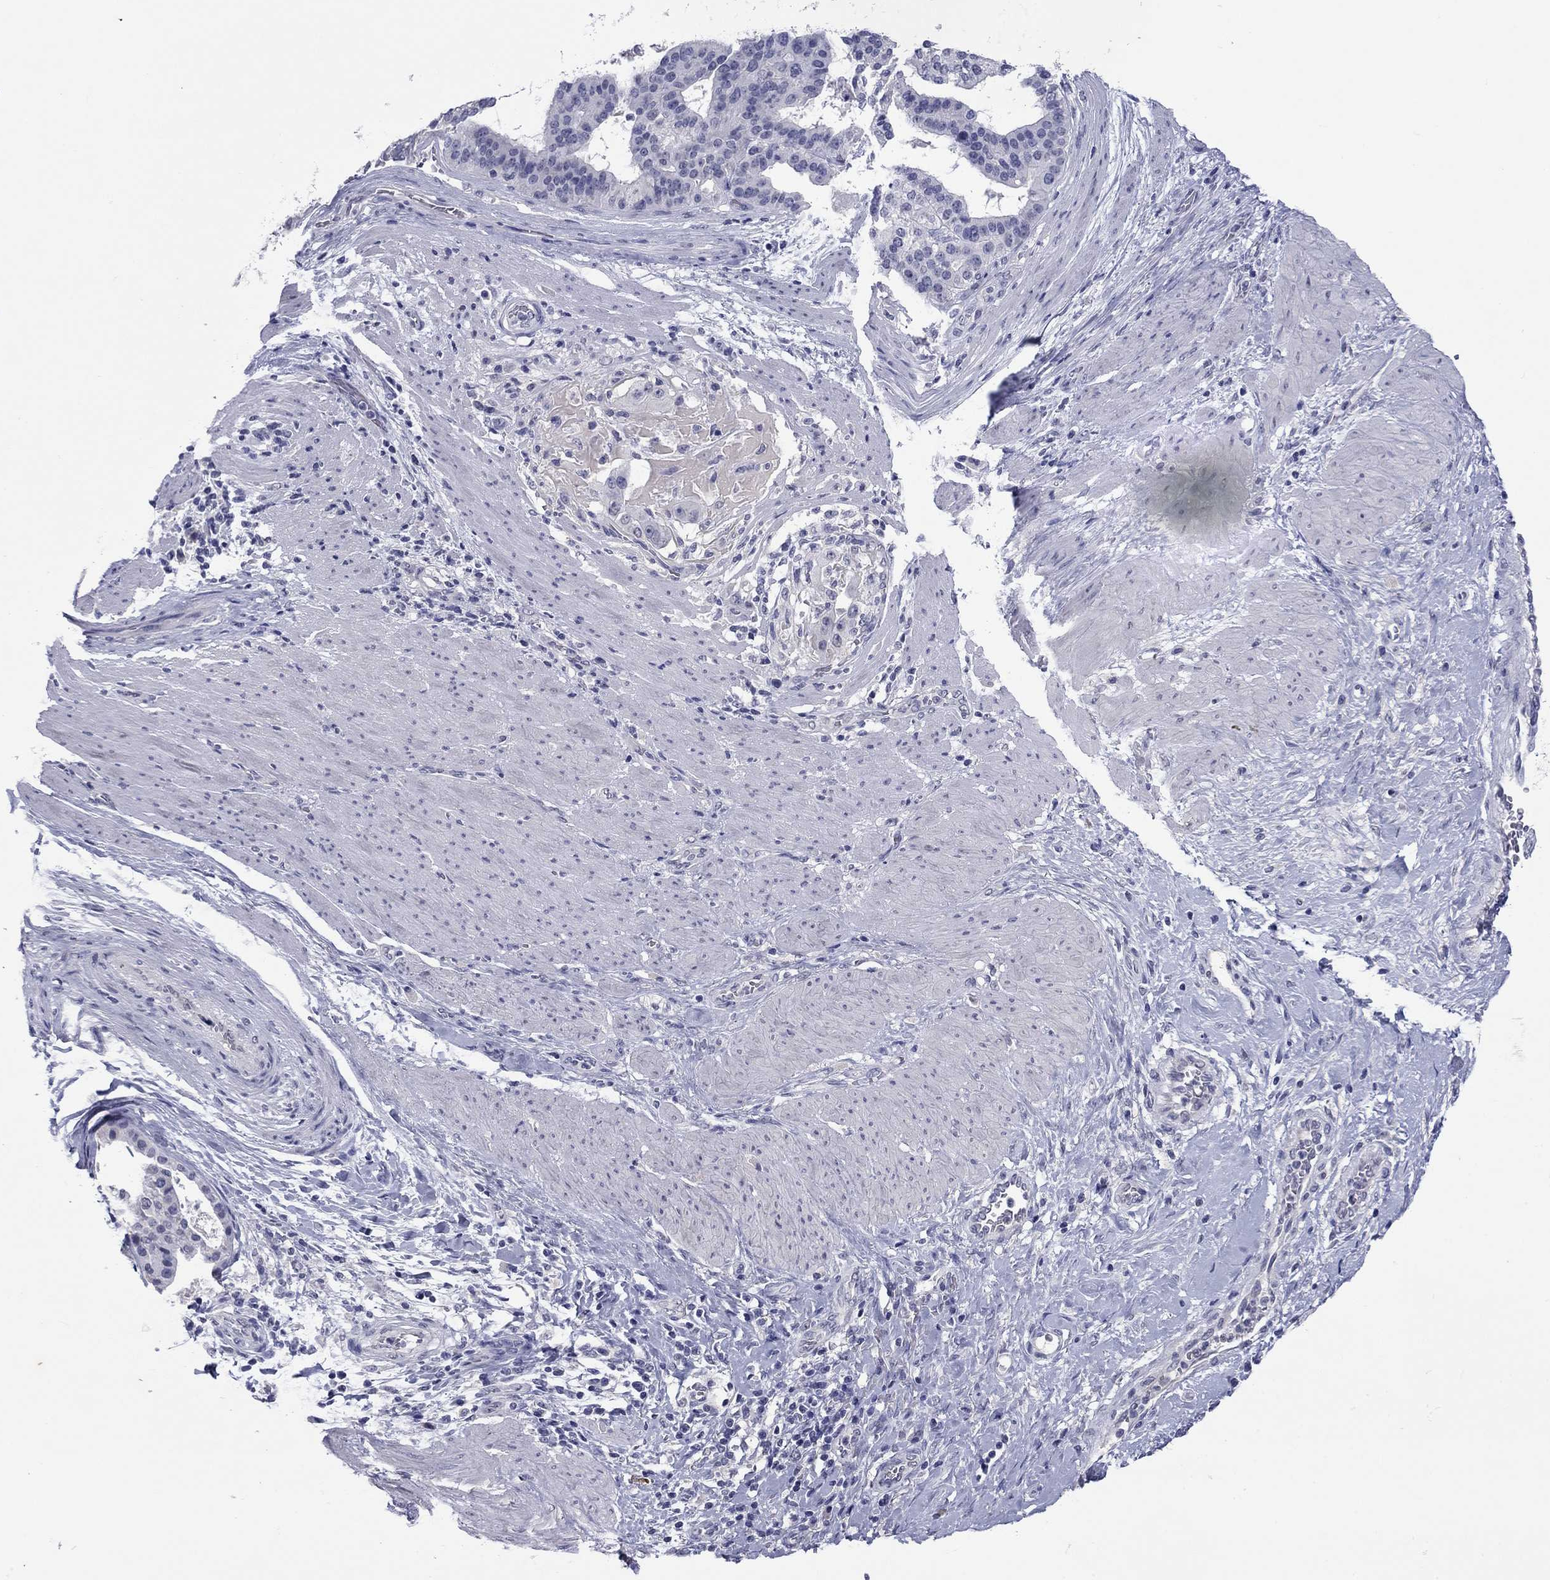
{"staining": {"intensity": "negative", "quantity": "none", "location": "none"}, "tissue": "stomach cancer", "cell_type": "Tumor cells", "image_type": "cancer", "snomed": [{"axis": "morphology", "description": "Adenocarcinoma, NOS"}, {"axis": "topography", "description": "Stomach"}], "caption": "Tumor cells are negative for brown protein staining in stomach cancer. (DAB (3,3'-diaminobenzidine) IHC with hematoxylin counter stain).", "gene": "HAO1", "patient": {"sex": "male", "age": 48}}